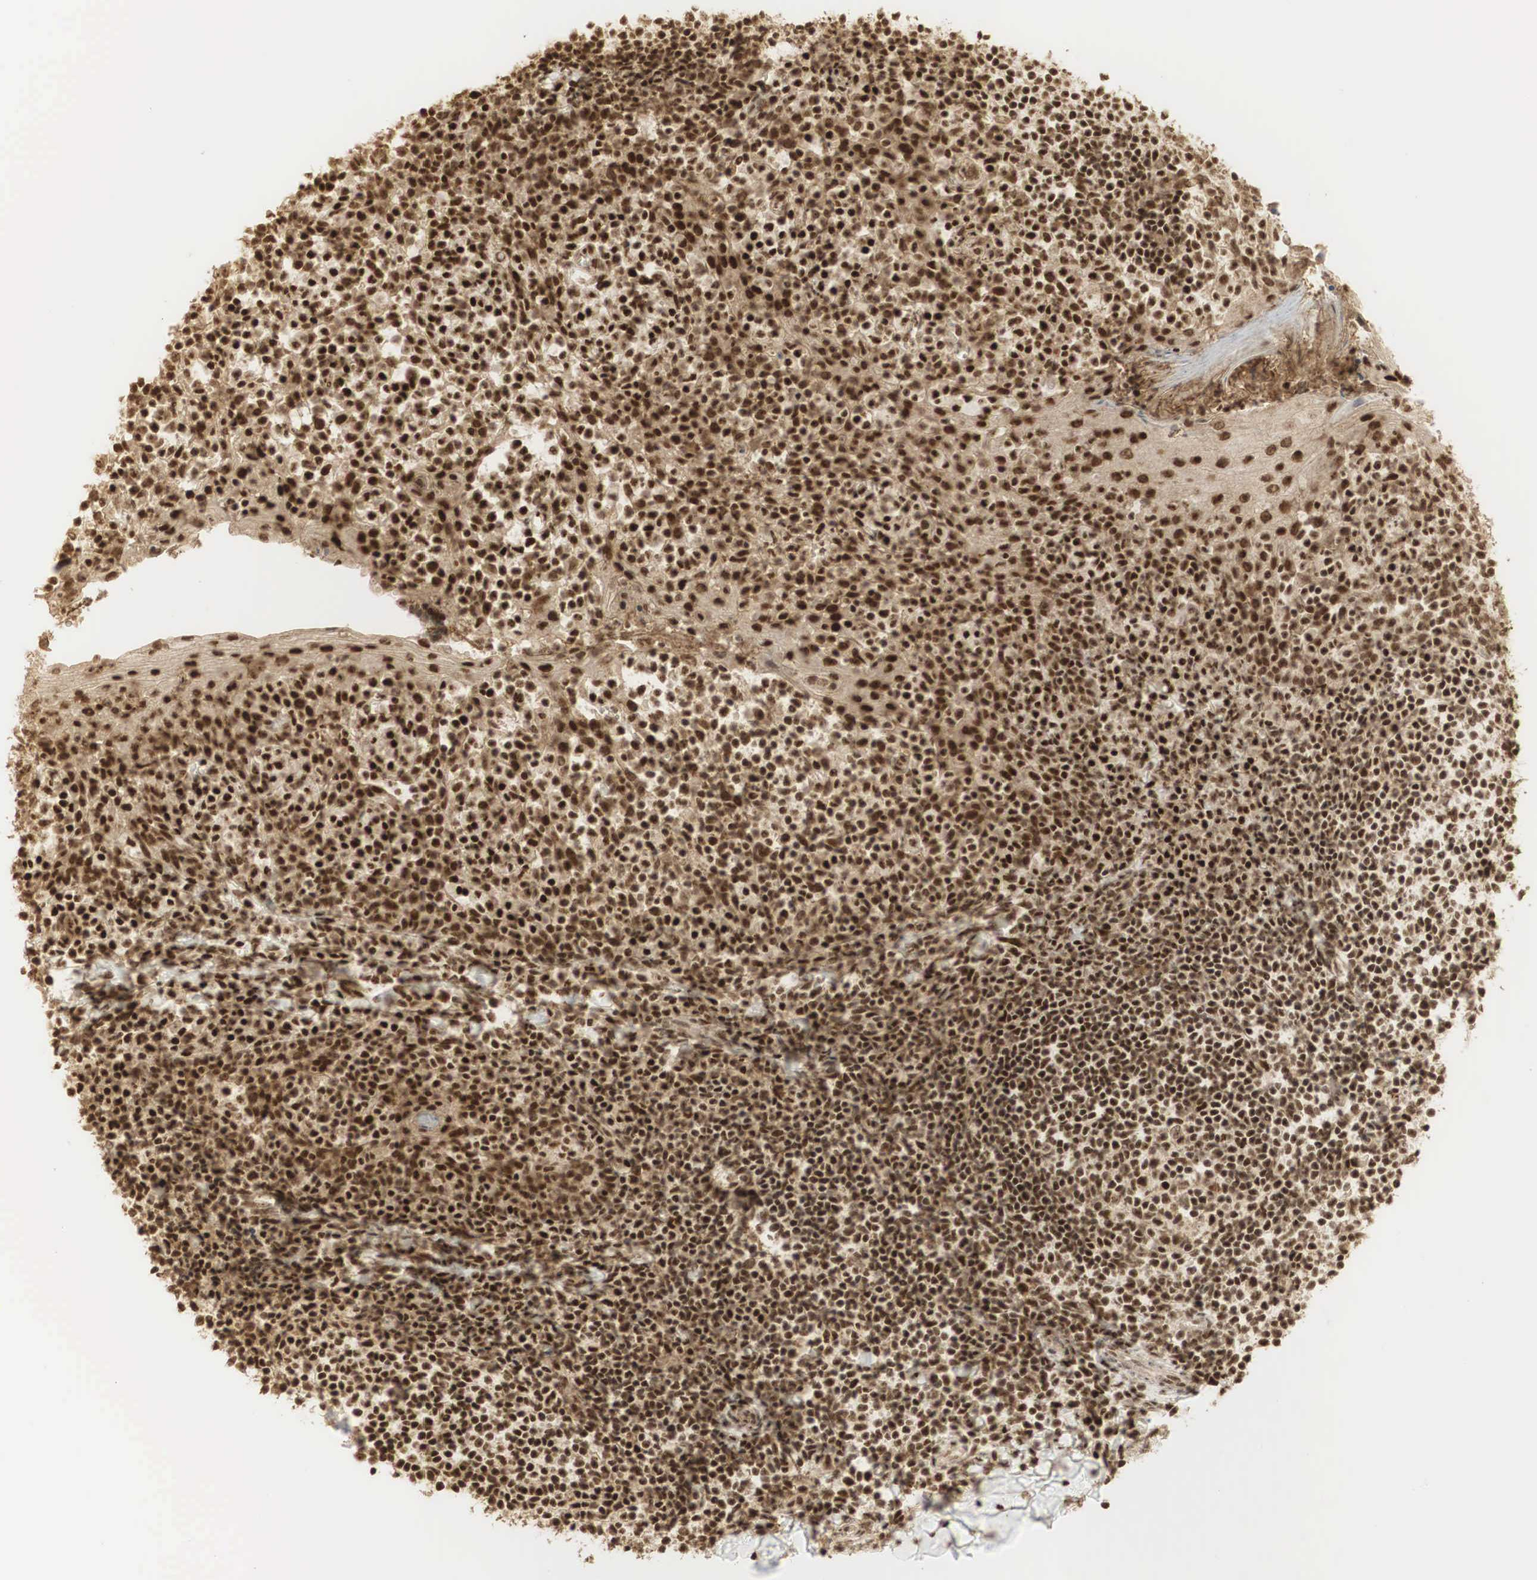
{"staining": {"intensity": "strong", "quantity": ">75%", "location": "cytoplasmic/membranous,nuclear"}, "tissue": "tonsil", "cell_type": "Germinal center cells", "image_type": "normal", "snomed": [{"axis": "morphology", "description": "Normal tissue, NOS"}, {"axis": "topography", "description": "Tonsil"}], "caption": "Immunohistochemistry (DAB) staining of benign human tonsil shows strong cytoplasmic/membranous,nuclear protein expression in approximately >75% of germinal center cells. (DAB (3,3'-diaminobenzidine) = brown stain, brightfield microscopy at high magnification).", "gene": "RNF113A", "patient": {"sex": "female", "age": 41}}